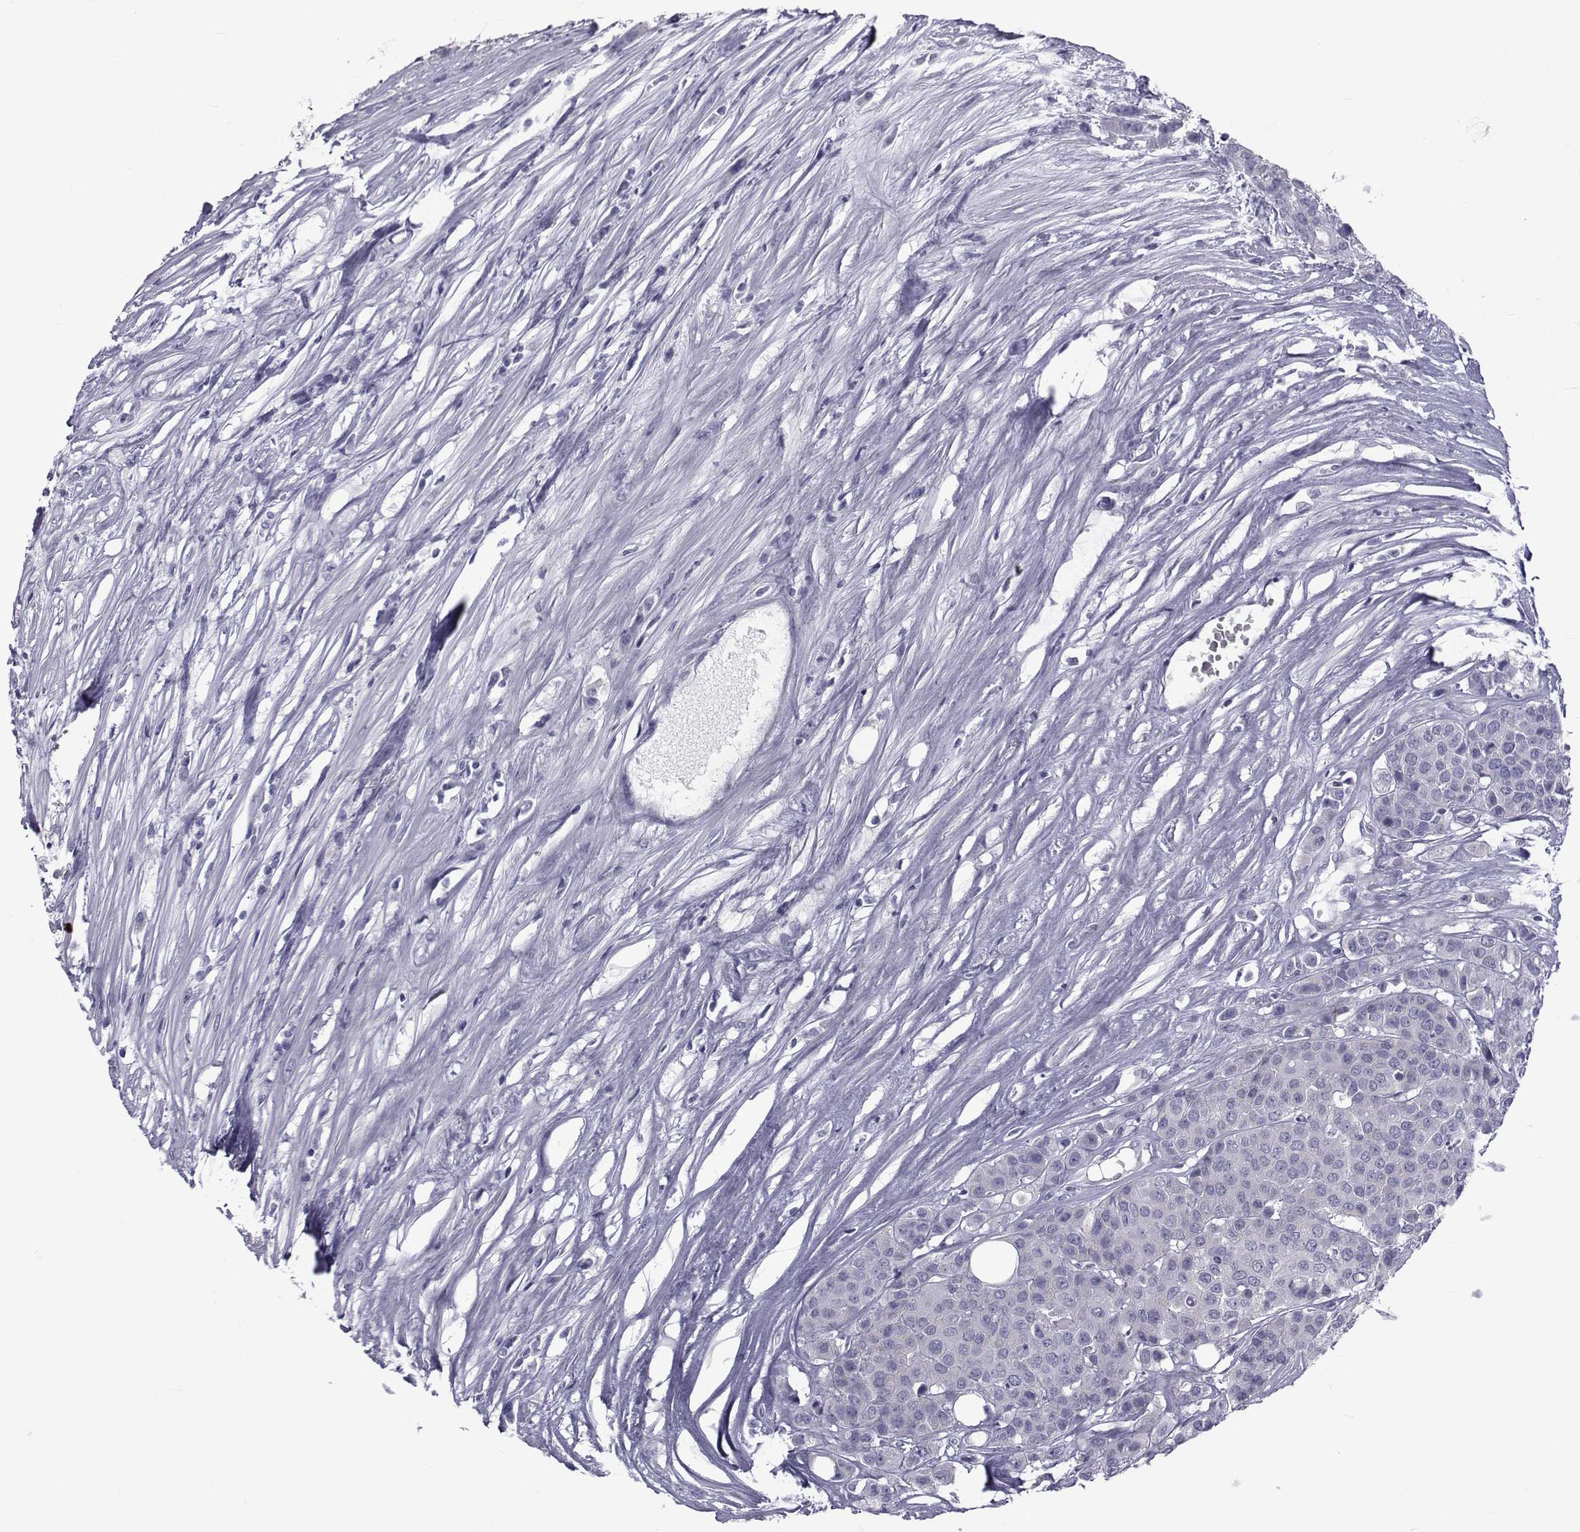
{"staining": {"intensity": "negative", "quantity": "none", "location": "none"}, "tissue": "carcinoid", "cell_type": "Tumor cells", "image_type": "cancer", "snomed": [{"axis": "morphology", "description": "Carcinoid, malignant, NOS"}, {"axis": "topography", "description": "Colon"}], "caption": "A photomicrograph of human carcinoid is negative for staining in tumor cells.", "gene": "FDXR", "patient": {"sex": "male", "age": 81}}